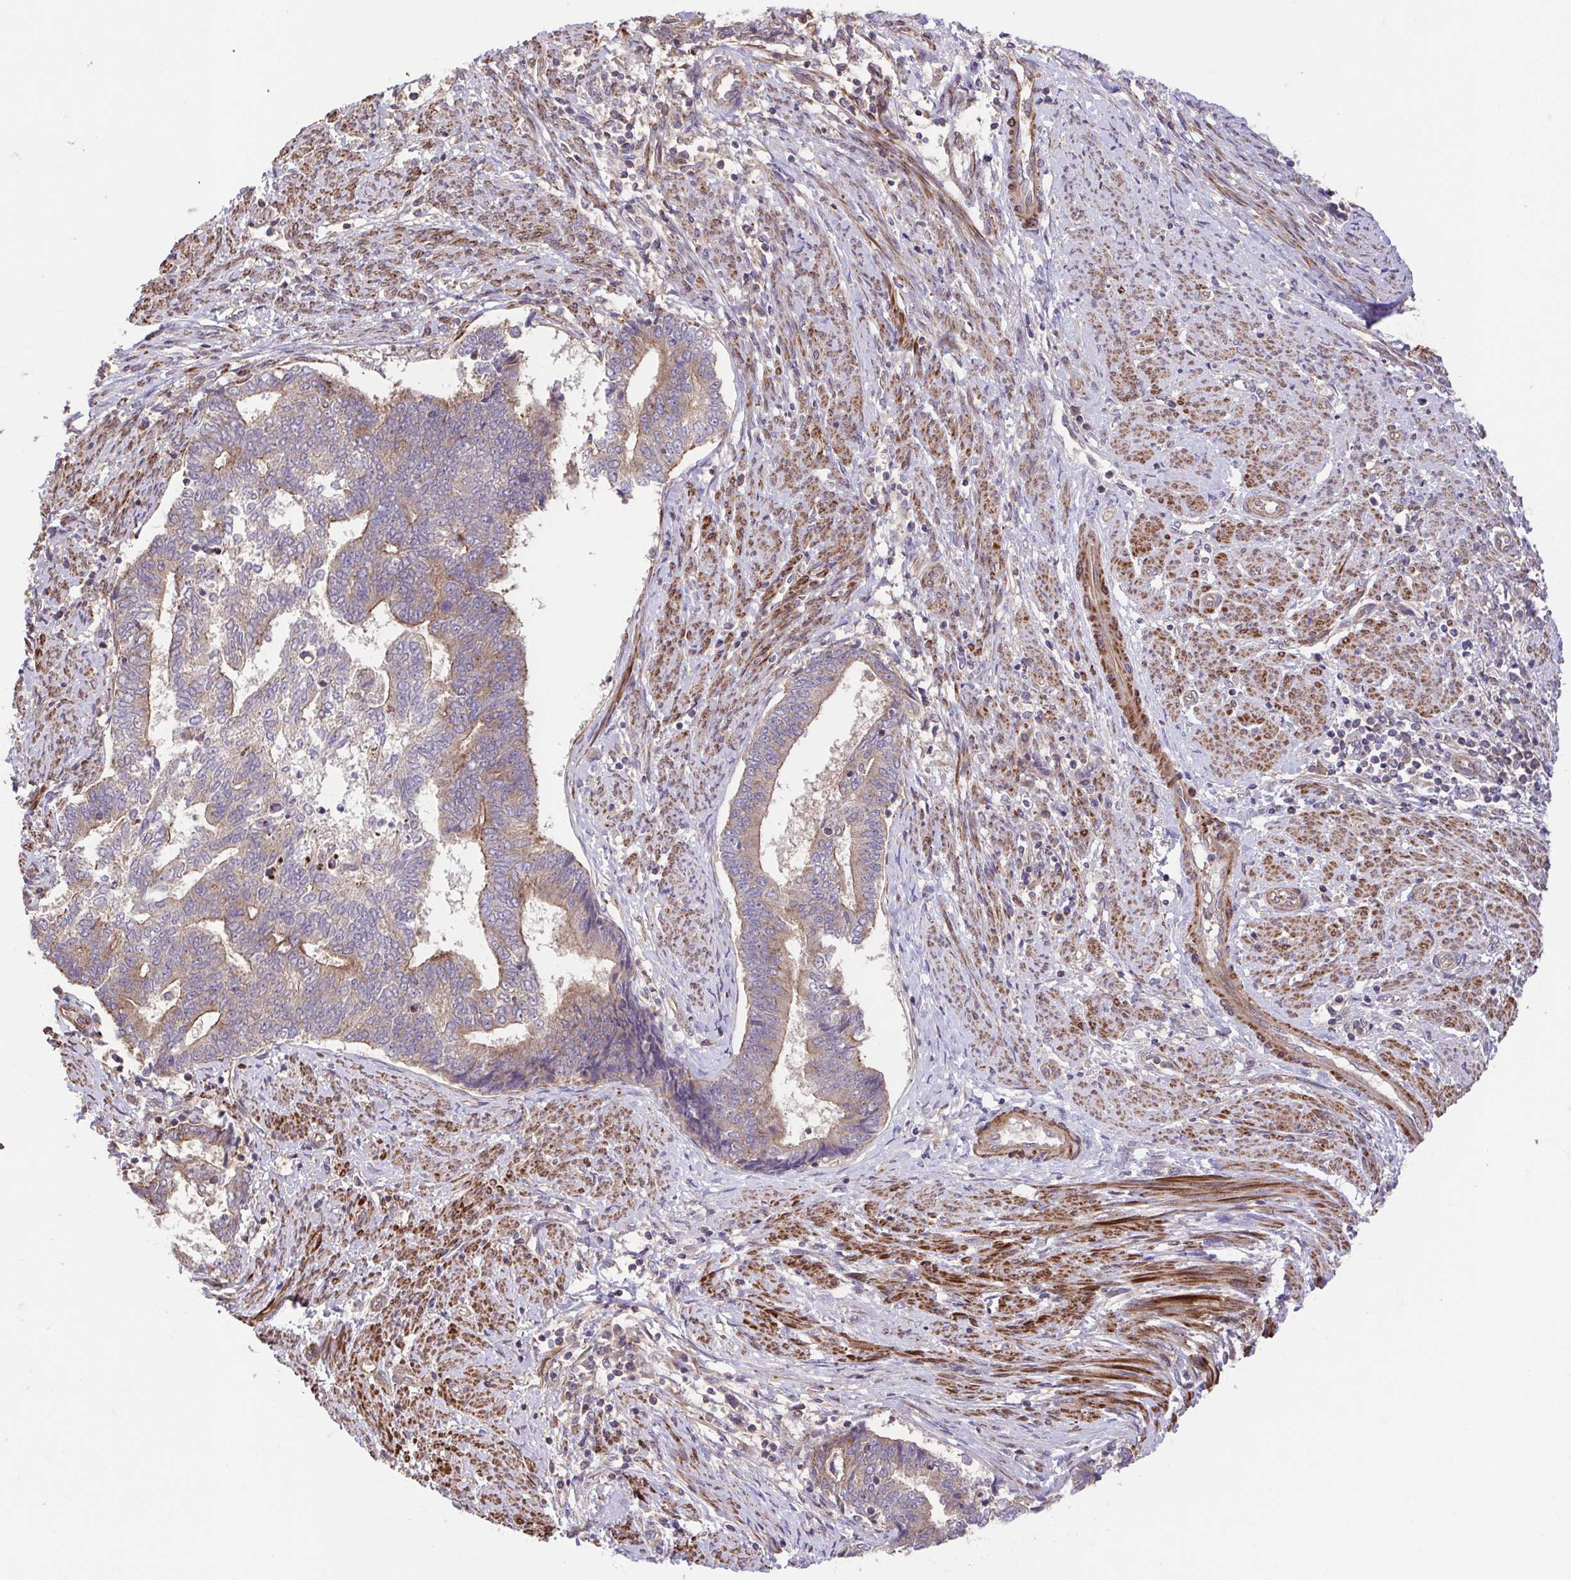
{"staining": {"intensity": "weak", "quantity": "25%-75%", "location": "cytoplasmic/membranous"}, "tissue": "endometrial cancer", "cell_type": "Tumor cells", "image_type": "cancer", "snomed": [{"axis": "morphology", "description": "Adenocarcinoma, NOS"}, {"axis": "topography", "description": "Endometrium"}], "caption": "IHC image of human endometrial cancer (adenocarcinoma) stained for a protein (brown), which shows low levels of weak cytoplasmic/membranous staining in about 25%-75% of tumor cells.", "gene": "IDE", "patient": {"sex": "female", "age": 65}}